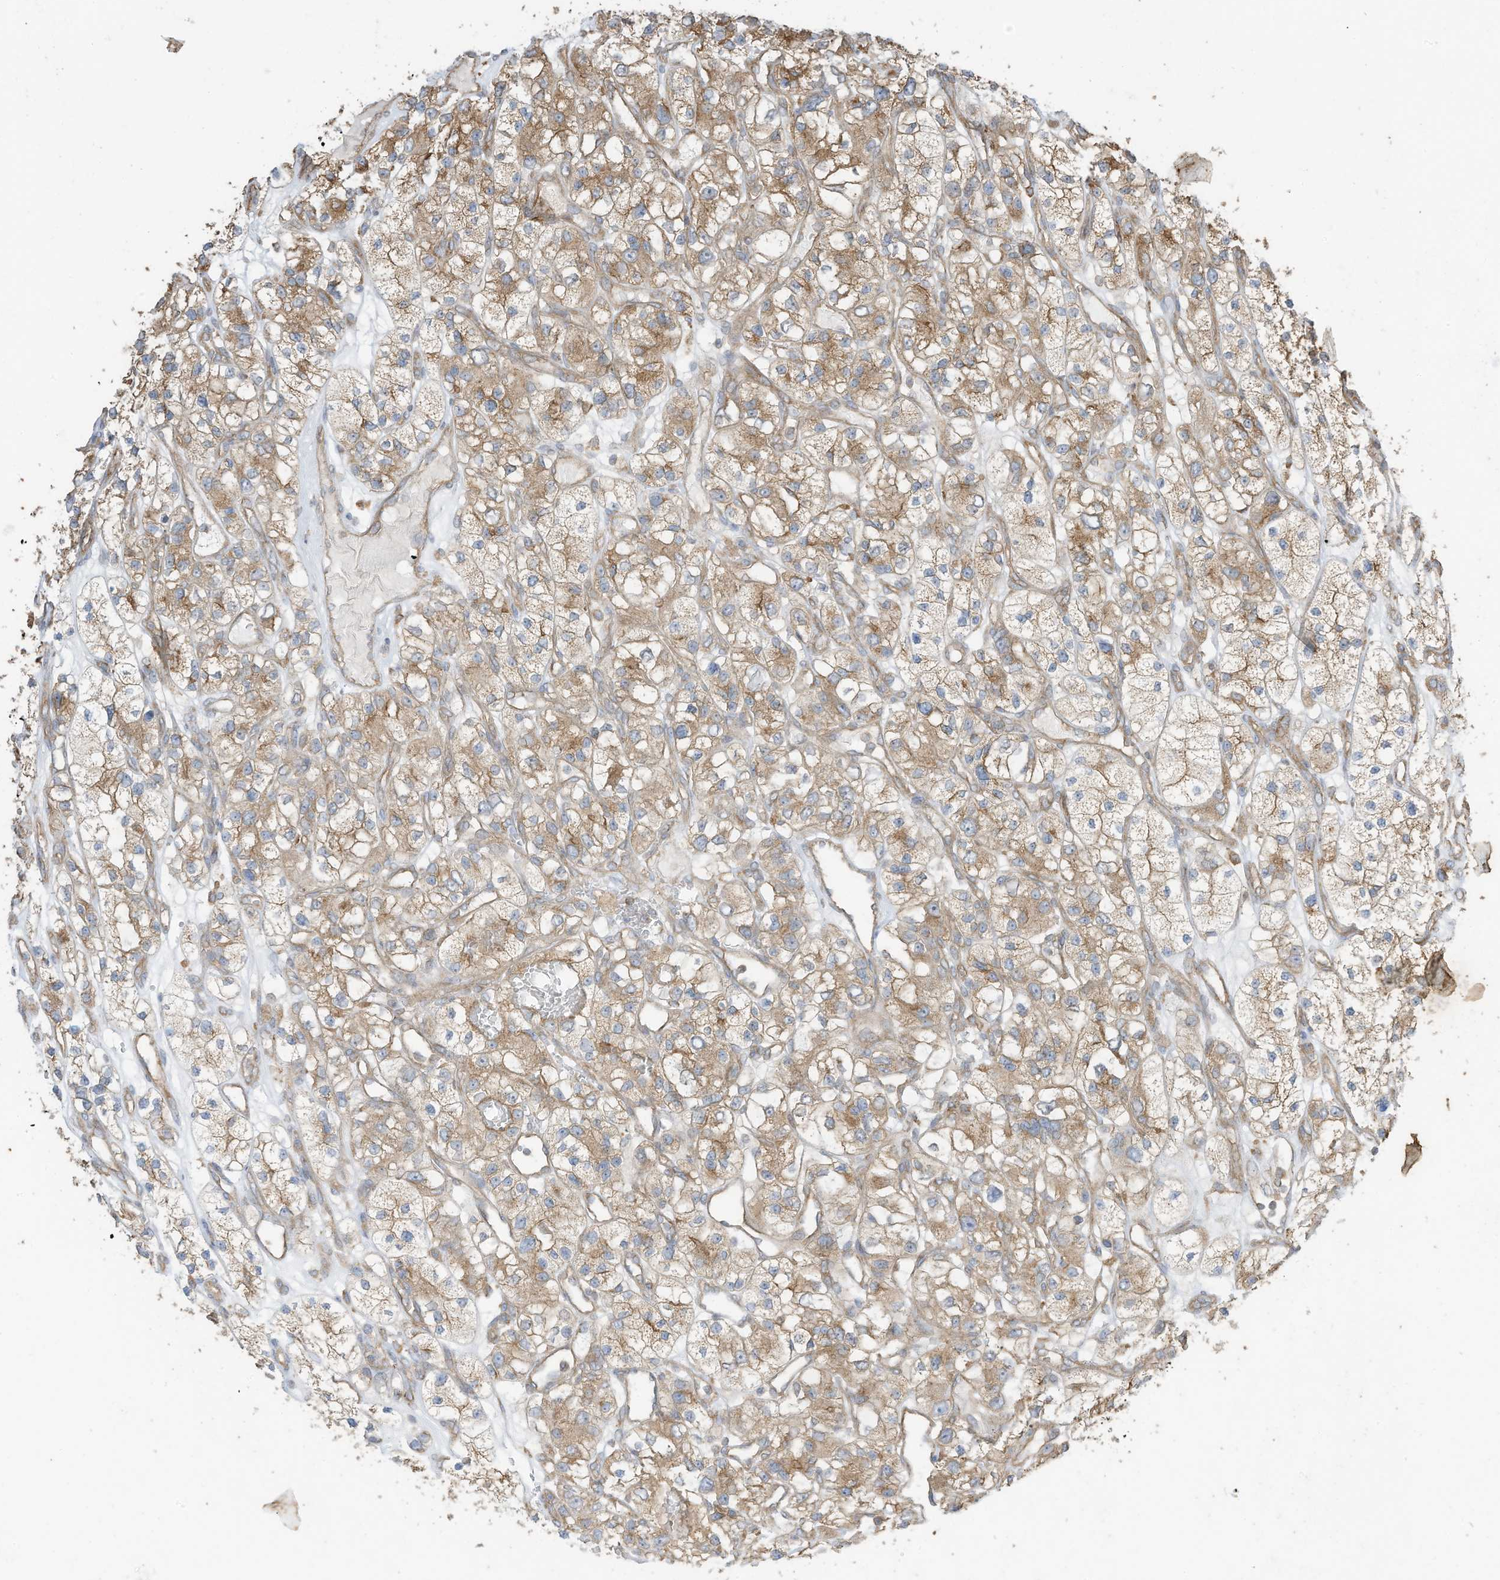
{"staining": {"intensity": "moderate", "quantity": ">75%", "location": "cytoplasmic/membranous"}, "tissue": "renal cancer", "cell_type": "Tumor cells", "image_type": "cancer", "snomed": [{"axis": "morphology", "description": "Adenocarcinoma, NOS"}, {"axis": "topography", "description": "Kidney"}], "caption": "IHC of human adenocarcinoma (renal) exhibits medium levels of moderate cytoplasmic/membranous expression in about >75% of tumor cells. (Stains: DAB in brown, nuclei in blue, Microscopy: brightfield microscopy at high magnification).", "gene": "CGAS", "patient": {"sex": "female", "age": 57}}